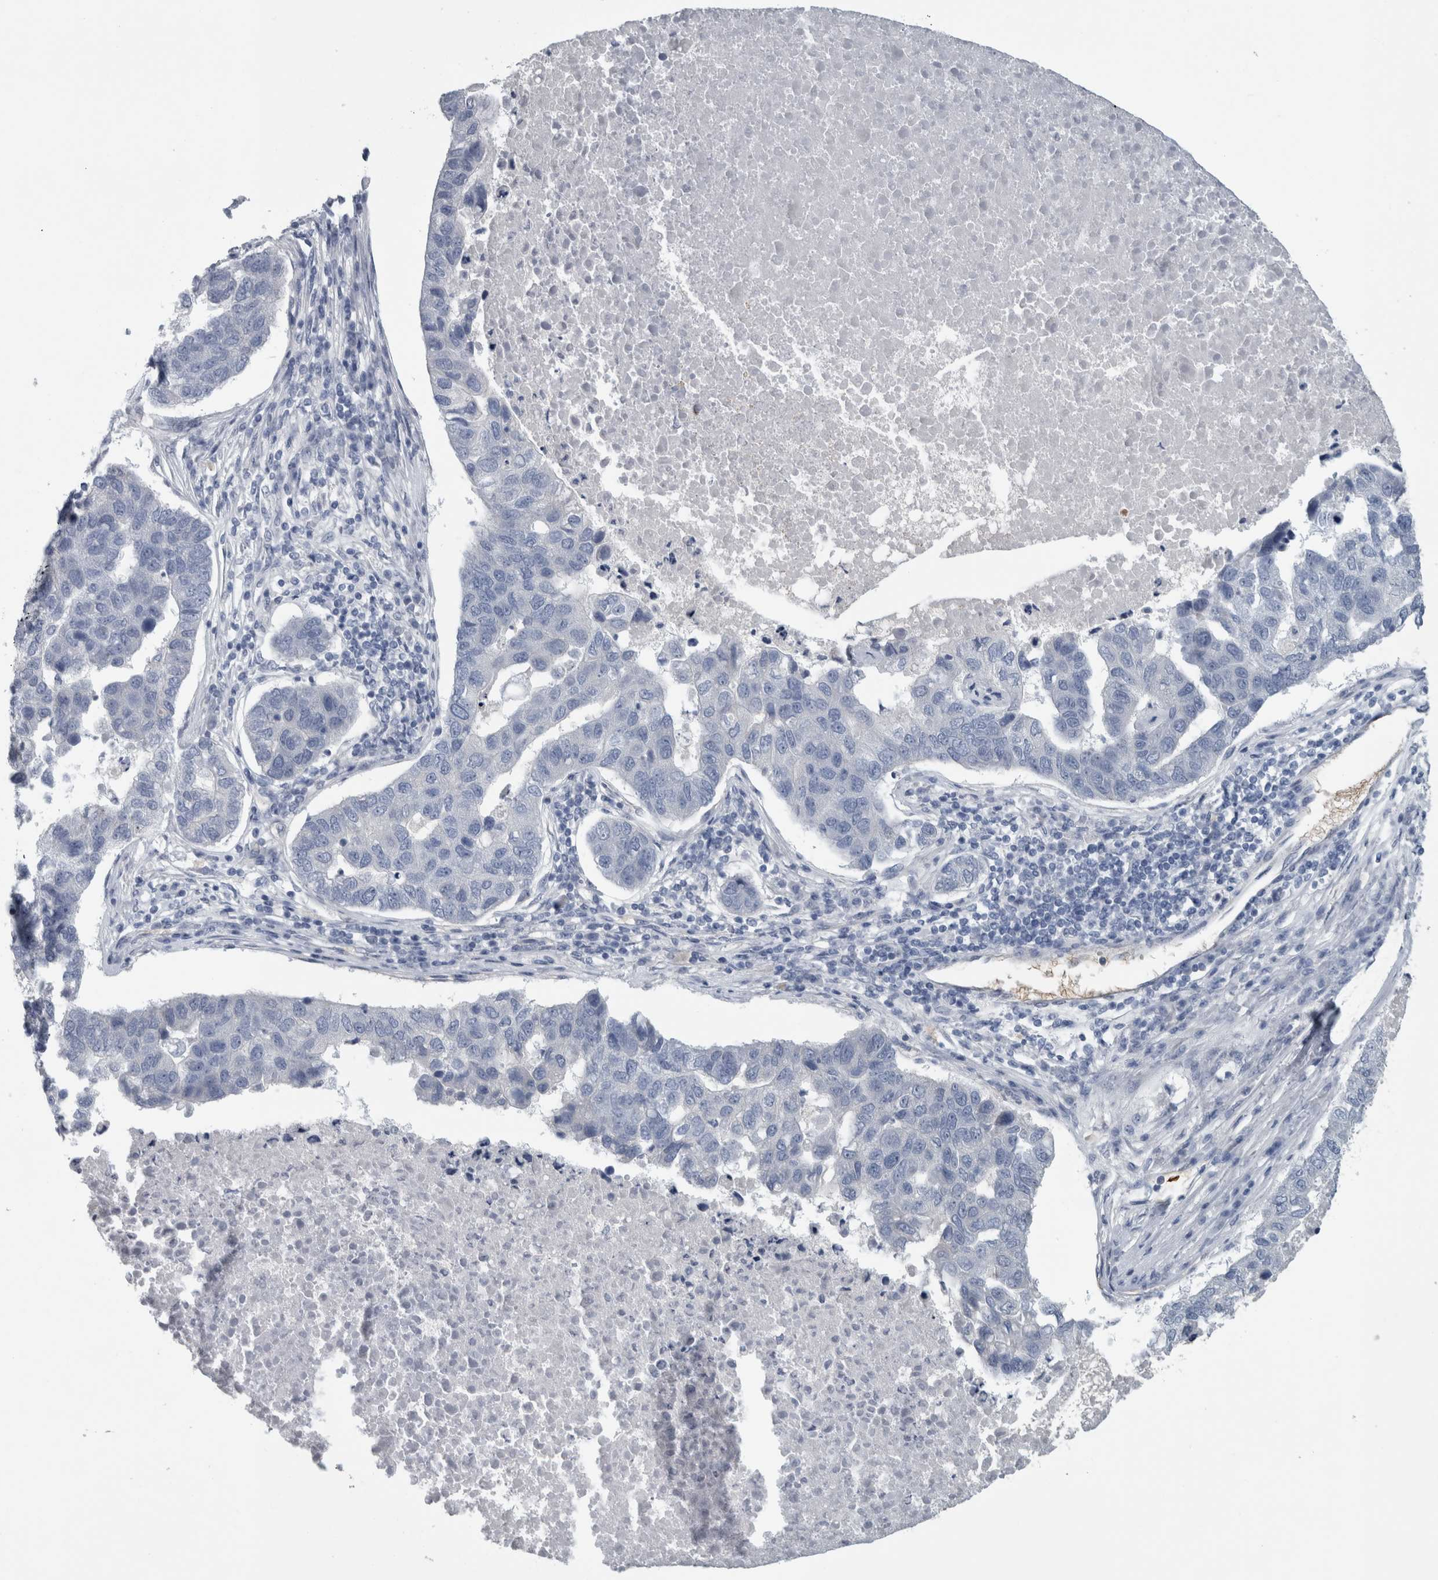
{"staining": {"intensity": "negative", "quantity": "none", "location": "none"}, "tissue": "pancreatic cancer", "cell_type": "Tumor cells", "image_type": "cancer", "snomed": [{"axis": "morphology", "description": "Adenocarcinoma, NOS"}, {"axis": "topography", "description": "Pancreas"}], "caption": "Adenocarcinoma (pancreatic) stained for a protein using IHC exhibits no staining tumor cells.", "gene": "SH3GL2", "patient": {"sex": "female", "age": 61}}